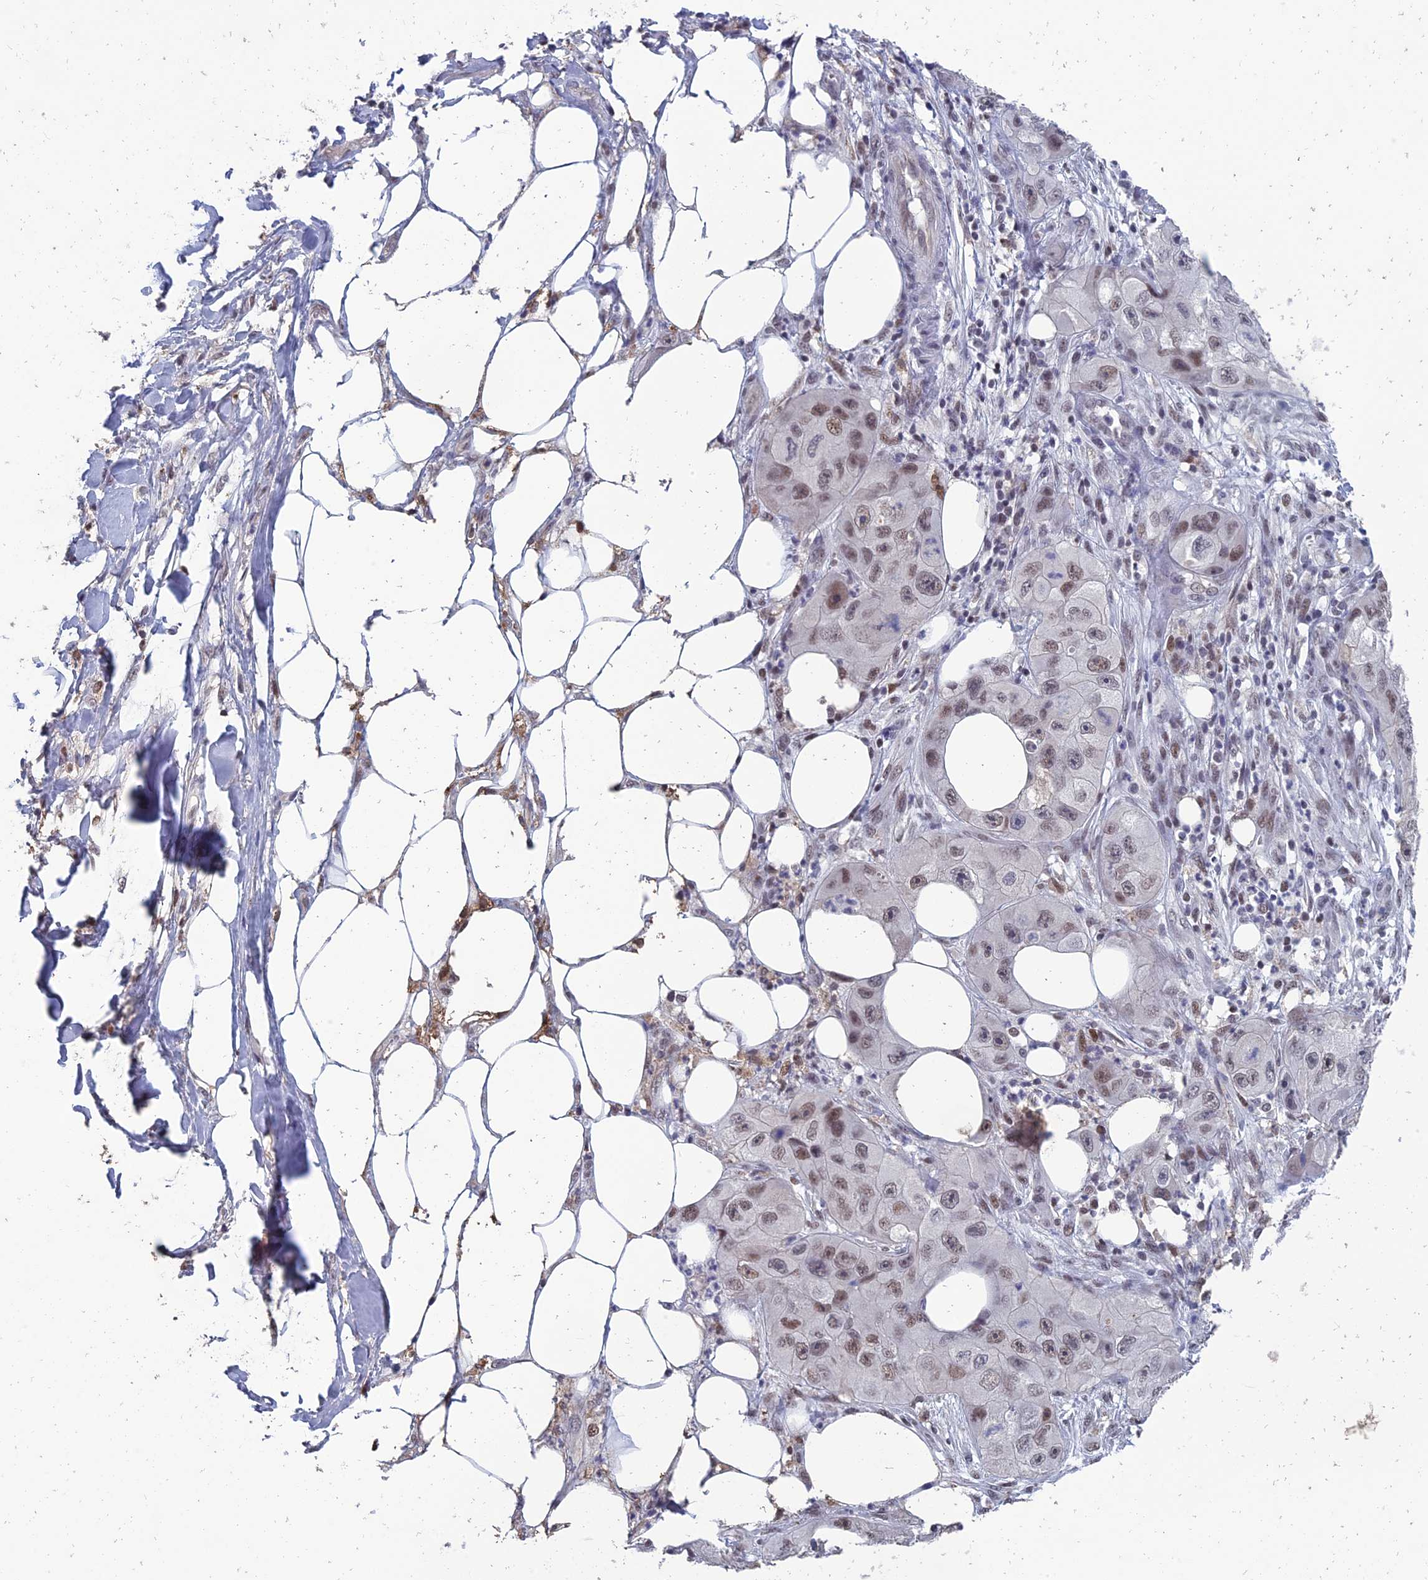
{"staining": {"intensity": "weak", "quantity": ">75%", "location": "nuclear"}, "tissue": "skin cancer", "cell_type": "Tumor cells", "image_type": "cancer", "snomed": [{"axis": "morphology", "description": "Squamous cell carcinoma, NOS"}, {"axis": "topography", "description": "Skin"}, {"axis": "topography", "description": "Subcutis"}], "caption": "Tumor cells show weak nuclear expression in approximately >75% of cells in skin cancer (squamous cell carcinoma).", "gene": "MT-CO3", "patient": {"sex": "male", "age": 73}}